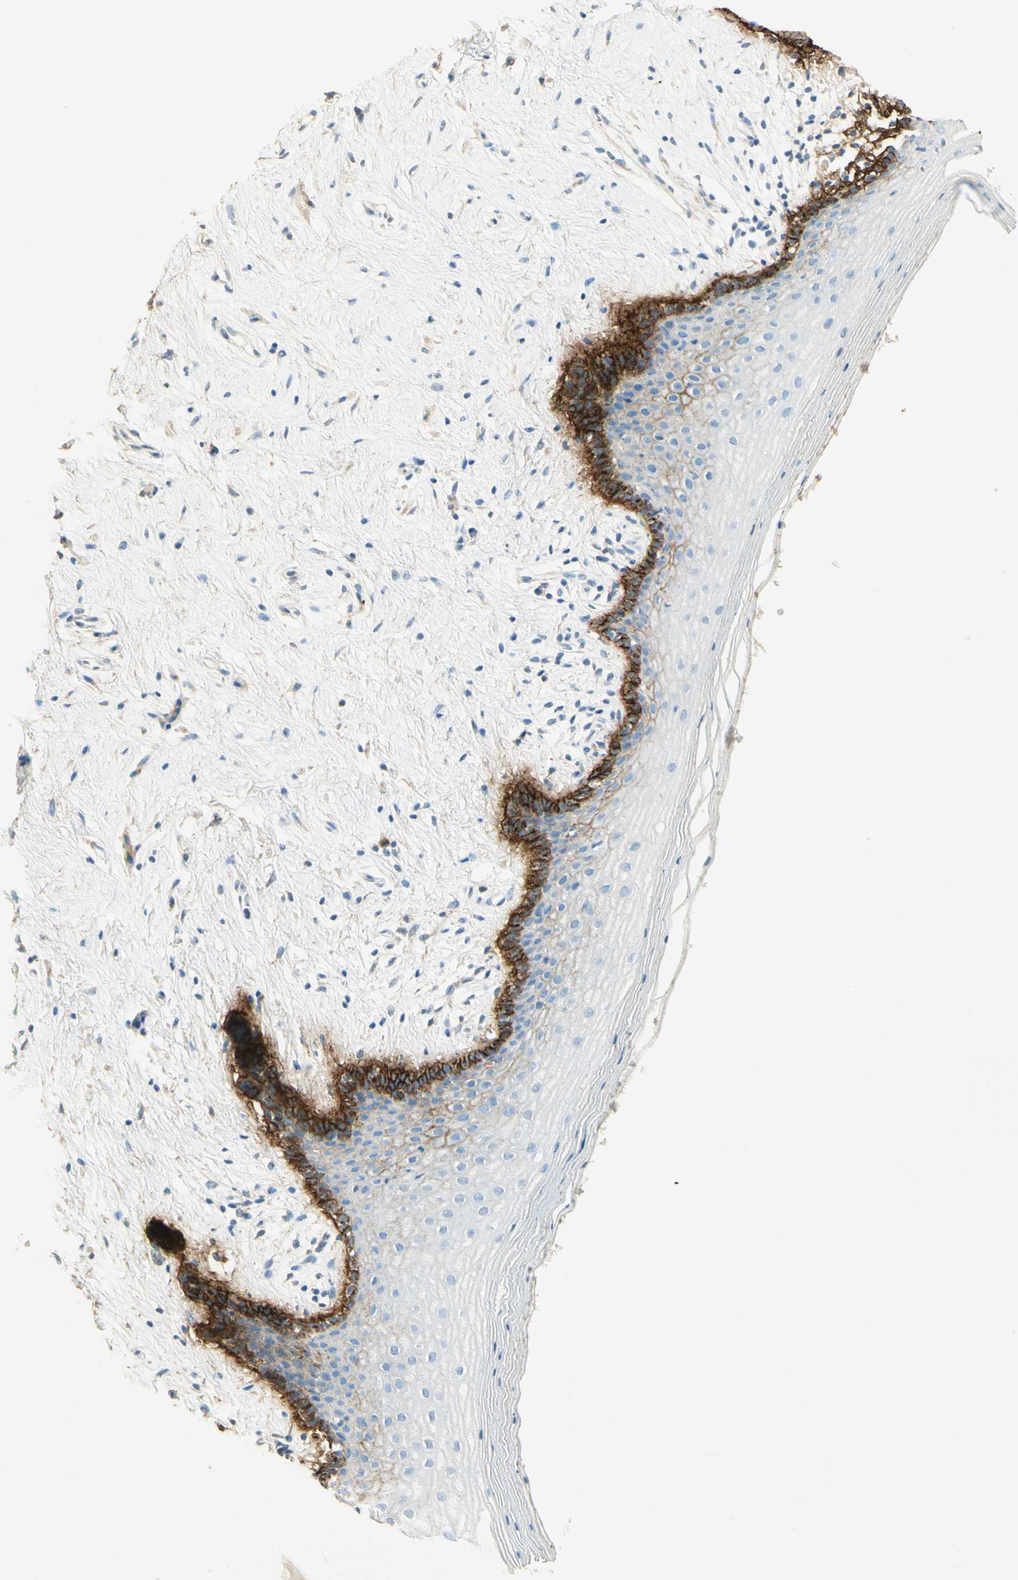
{"staining": {"intensity": "strong", "quantity": "<25%", "location": "cytoplasmic/membranous"}, "tissue": "vagina", "cell_type": "Squamous epithelial cells", "image_type": "normal", "snomed": [{"axis": "morphology", "description": "Normal tissue, NOS"}, {"axis": "topography", "description": "Vagina"}], "caption": "Squamous epithelial cells display medium levels of strong cytoplasmic/membranous staining in about <25% of cells in benign human vagina.", "gene": "TNN", "patient": {"sex": "female", "age": 44}}